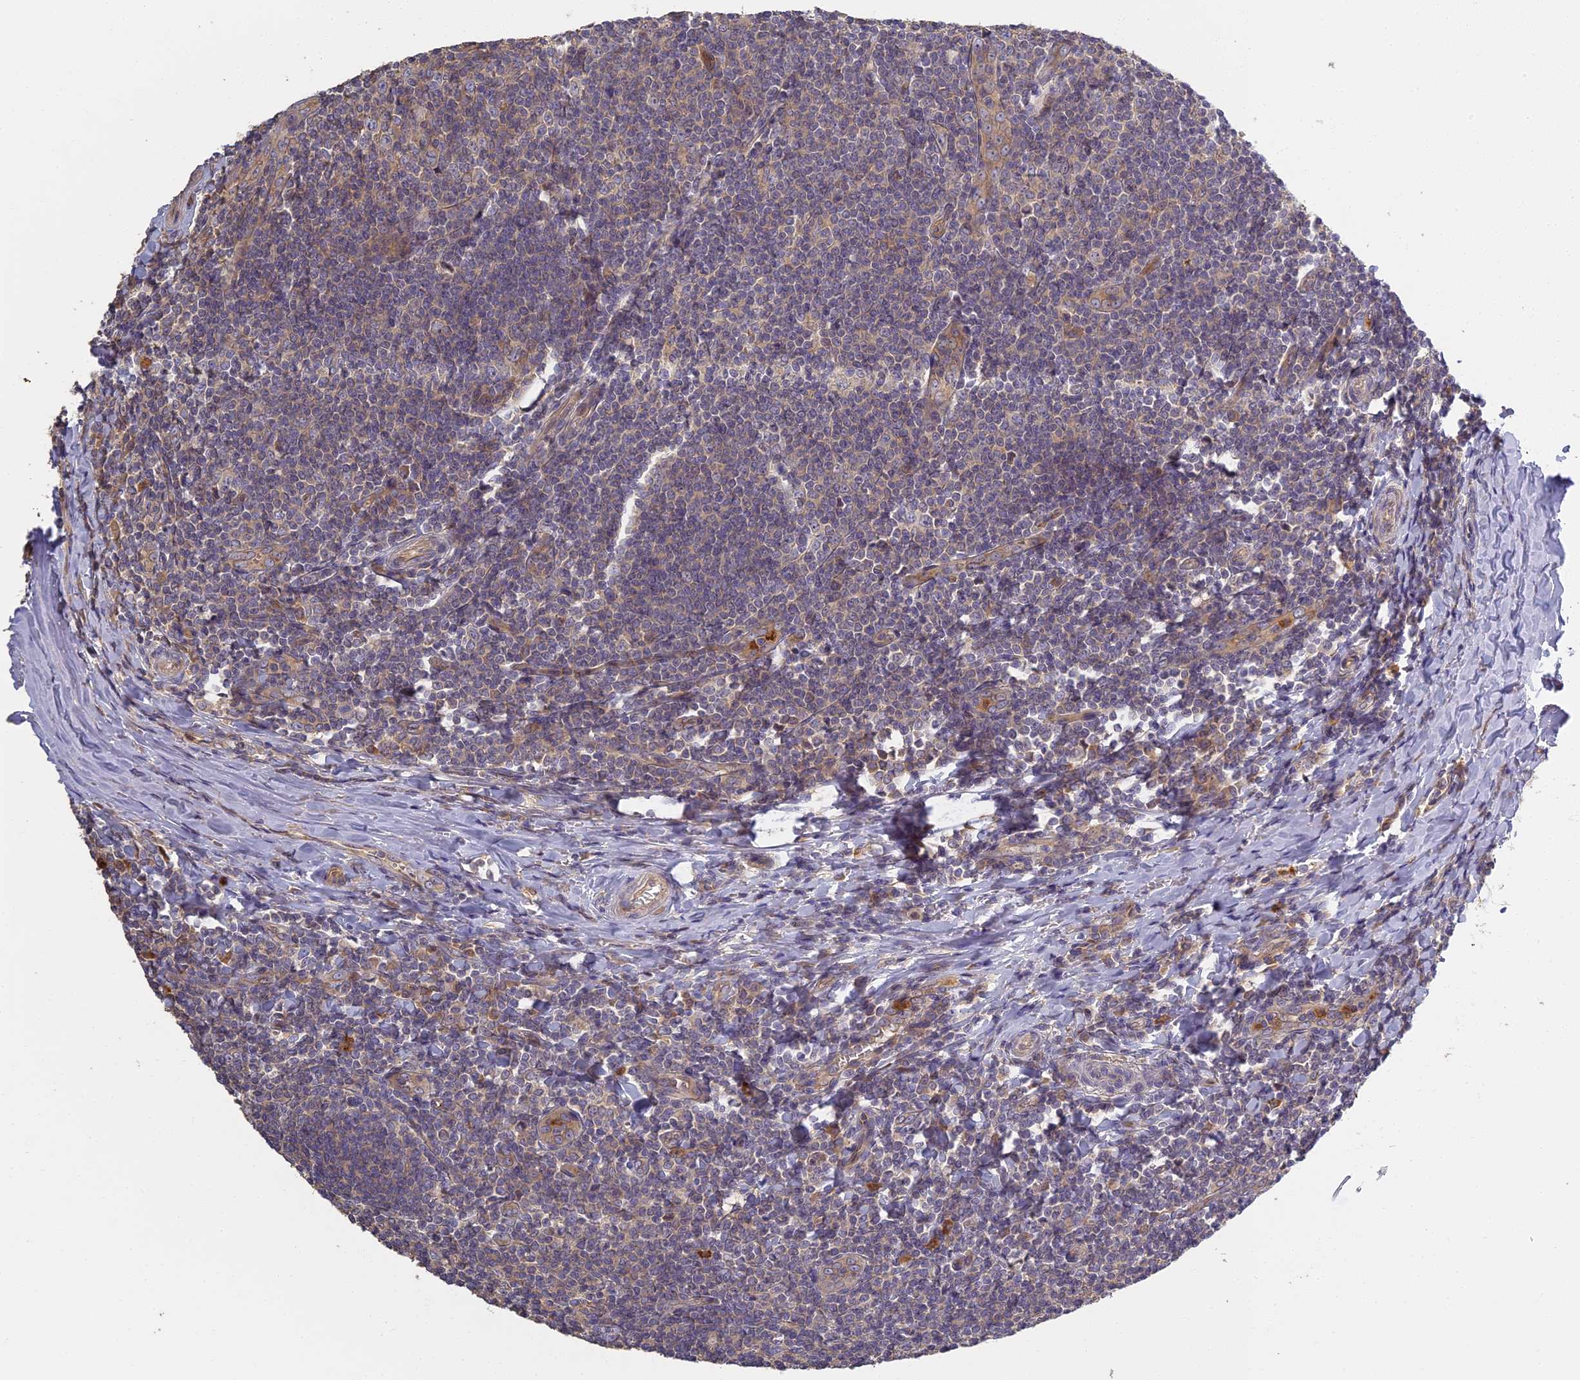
{"staining": {"intensity": "weak", "quantity": "25%-75%", "location": "cytoplasmic/membranous"}, "tissue": "tonsil", "cell_type": "Germinal center cells", "image_type": "normal", "snomed": [{"axis": "morphology", "description": "Normal tissue, NOS"}, {"axis": "topography", "description": "Tonsil"}], "caption": "Protein staining shows weak cytoplasmic/membranous staining in about 25%-75% of germinal center cells in normal tonsil. (brown staining indicates protein expression, while blue staining denotes nuclei).", "gene": "AP4E1", "patient": {"sex": "male", "age": 27}}